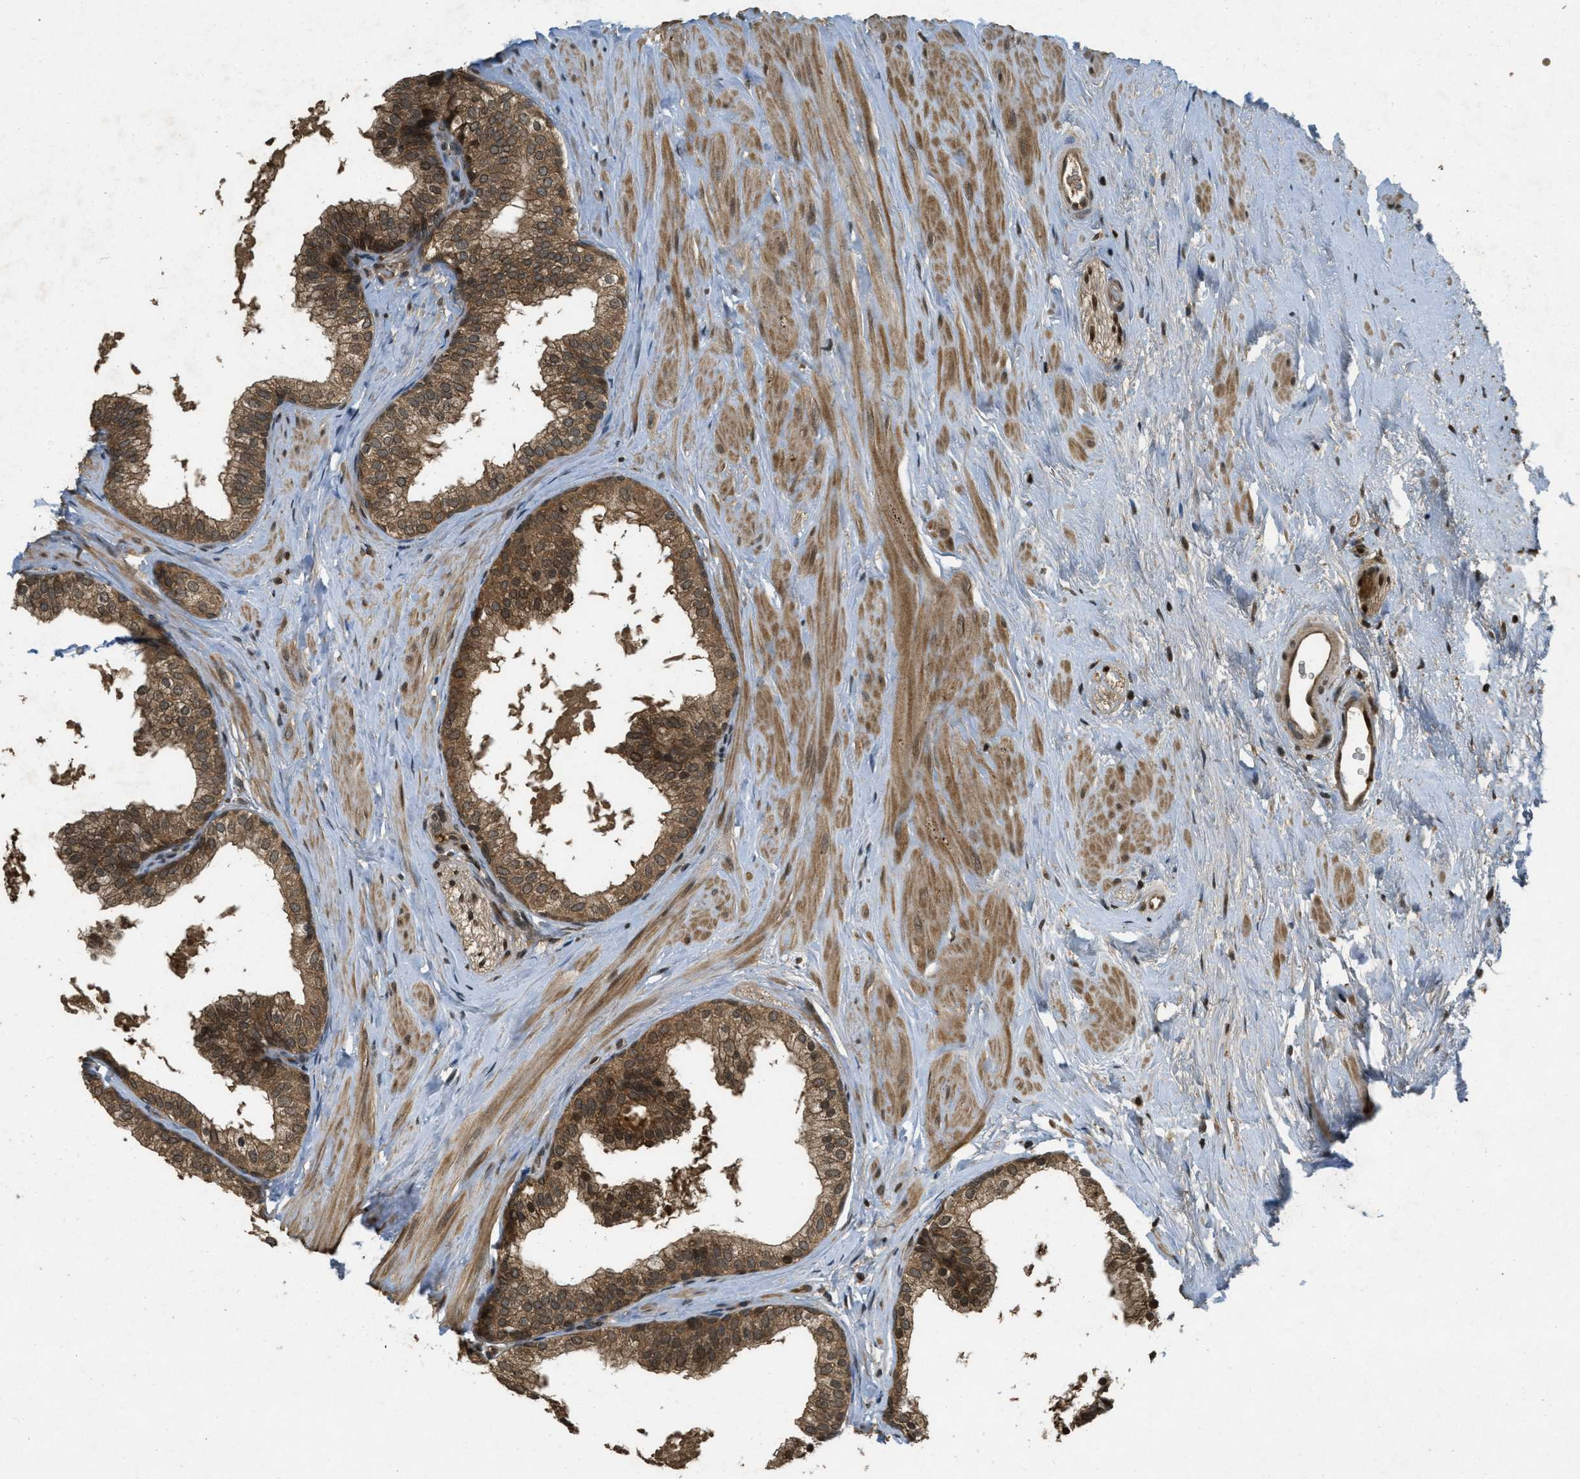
{"staining": {"intensity": "moderate", "quantity": ">75%", "location": "cytoplasmic/membranous"}, "tissue": "prostate", "cell_type": "Glandular cells", "image_type": "normal", "snomed": [{"axis": "morphology", "description": "Normal tissue, NOS"}, {"axis": "topography", "description": "Prostate"}], "caption": "The immunohistochemical stain shows moderate cytoplasmic/membranous positivity in glandular cells of unremarkable prostate. The staining is performed using DAB (3,3'-diaminobenzidine) brown chromogen to label protein expression. The nuclei are counter-stained blue using hematoxylin.", "gene": "ATG7", "patient": {"sex": "male", "age": 60}}